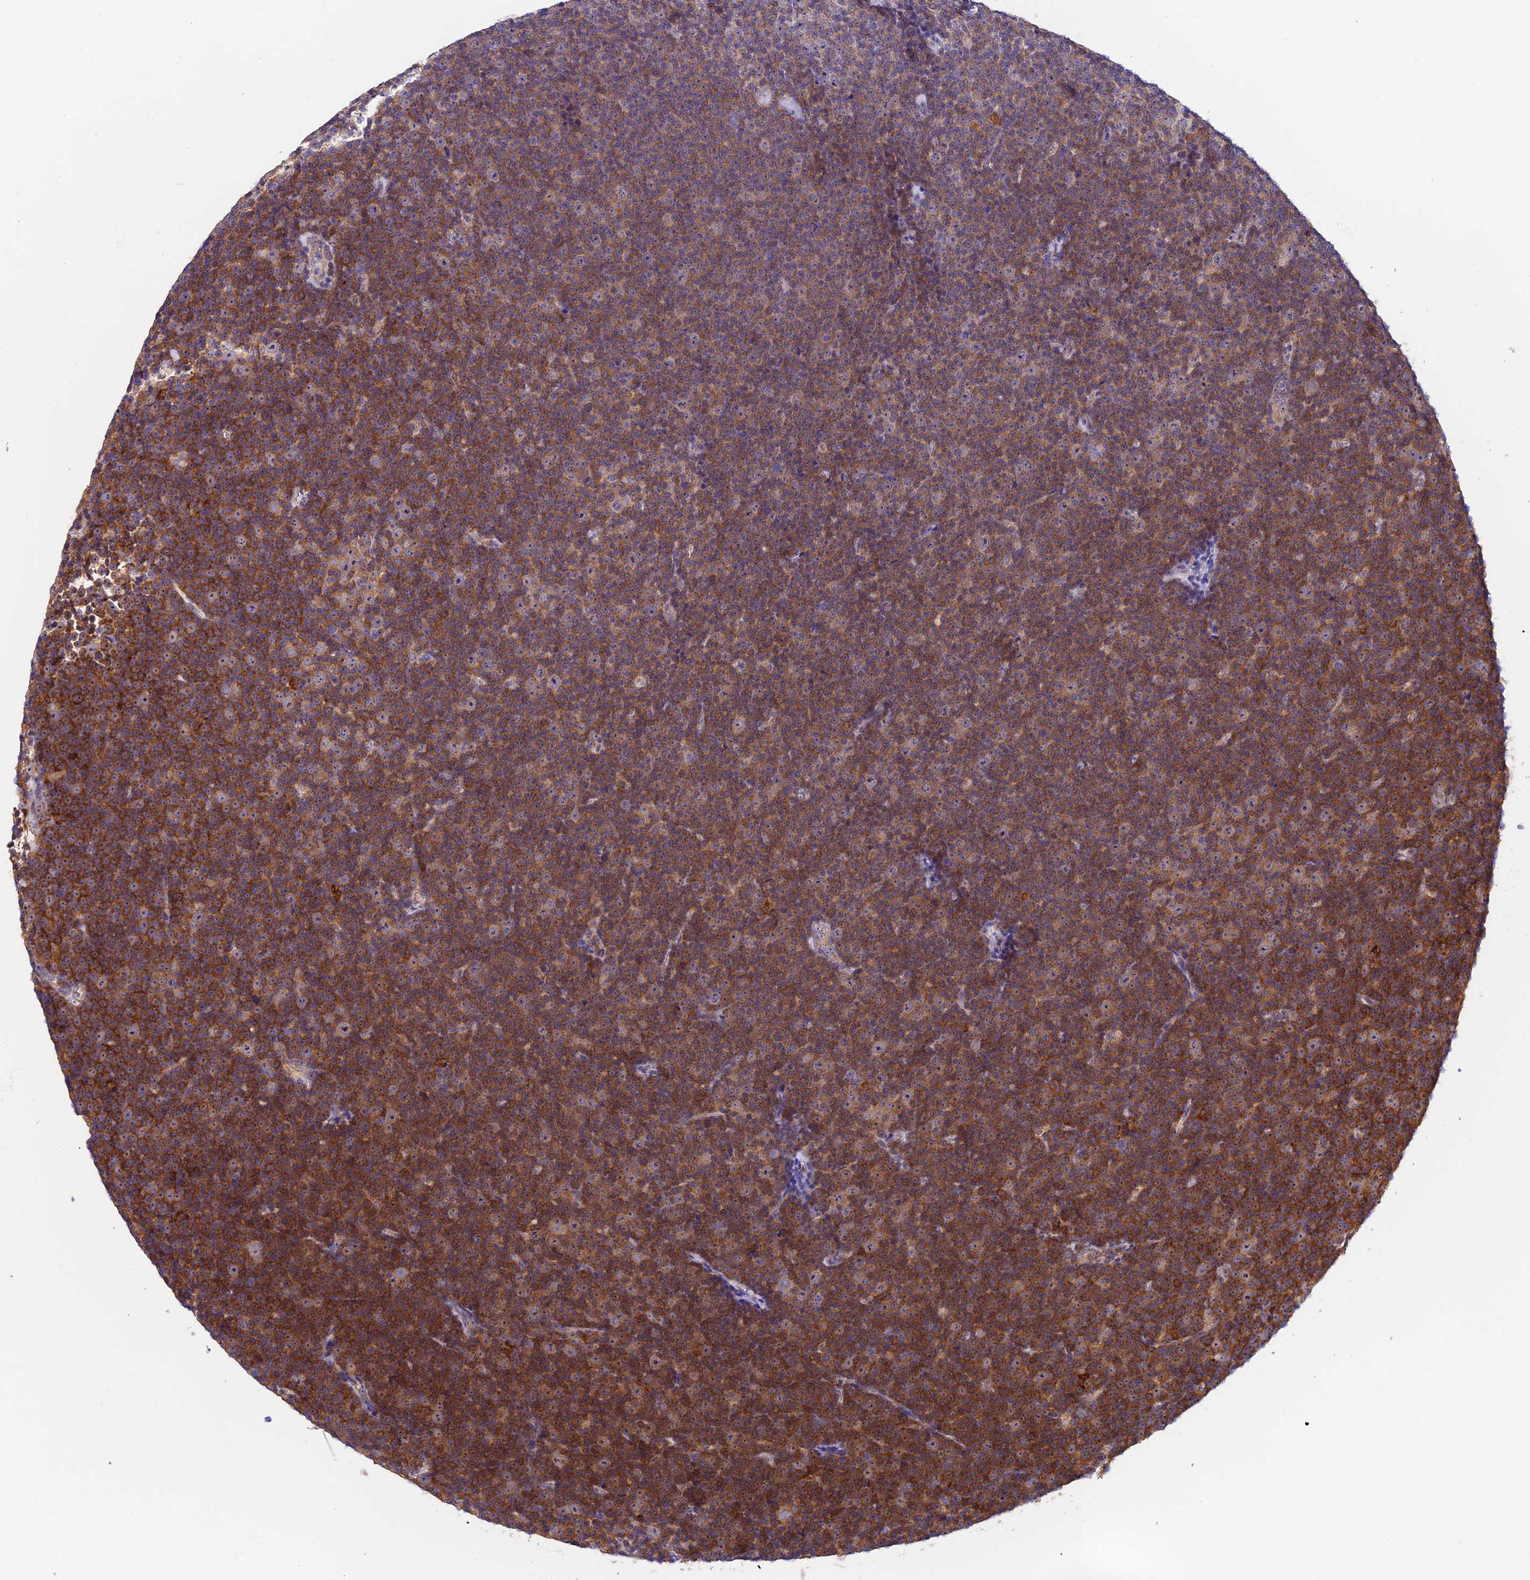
{"staining": {"intensity": "moderate", "quantity": ">75%", "location": "cytoplasmic/membranous,nuclear"}, "tissue": "lymphoma", "cell_type": "Tumor cells", "image_type": "cancer", "snomed": [{"axis": "morphology", "description": "Malignant lymphoma, non-Hodgkin's type, Low grade"}, {"axis": "topography", "description": "Lymph node"}], "caption": "Lymphoma stained with immunohistochemistry (IHC) shows moderate cytoplasmic/membranous and nuclear positivity in approximately >75% of tumor cells.", "gene": "DUSP29", "patient": {"sex": "female", "age": 67}}